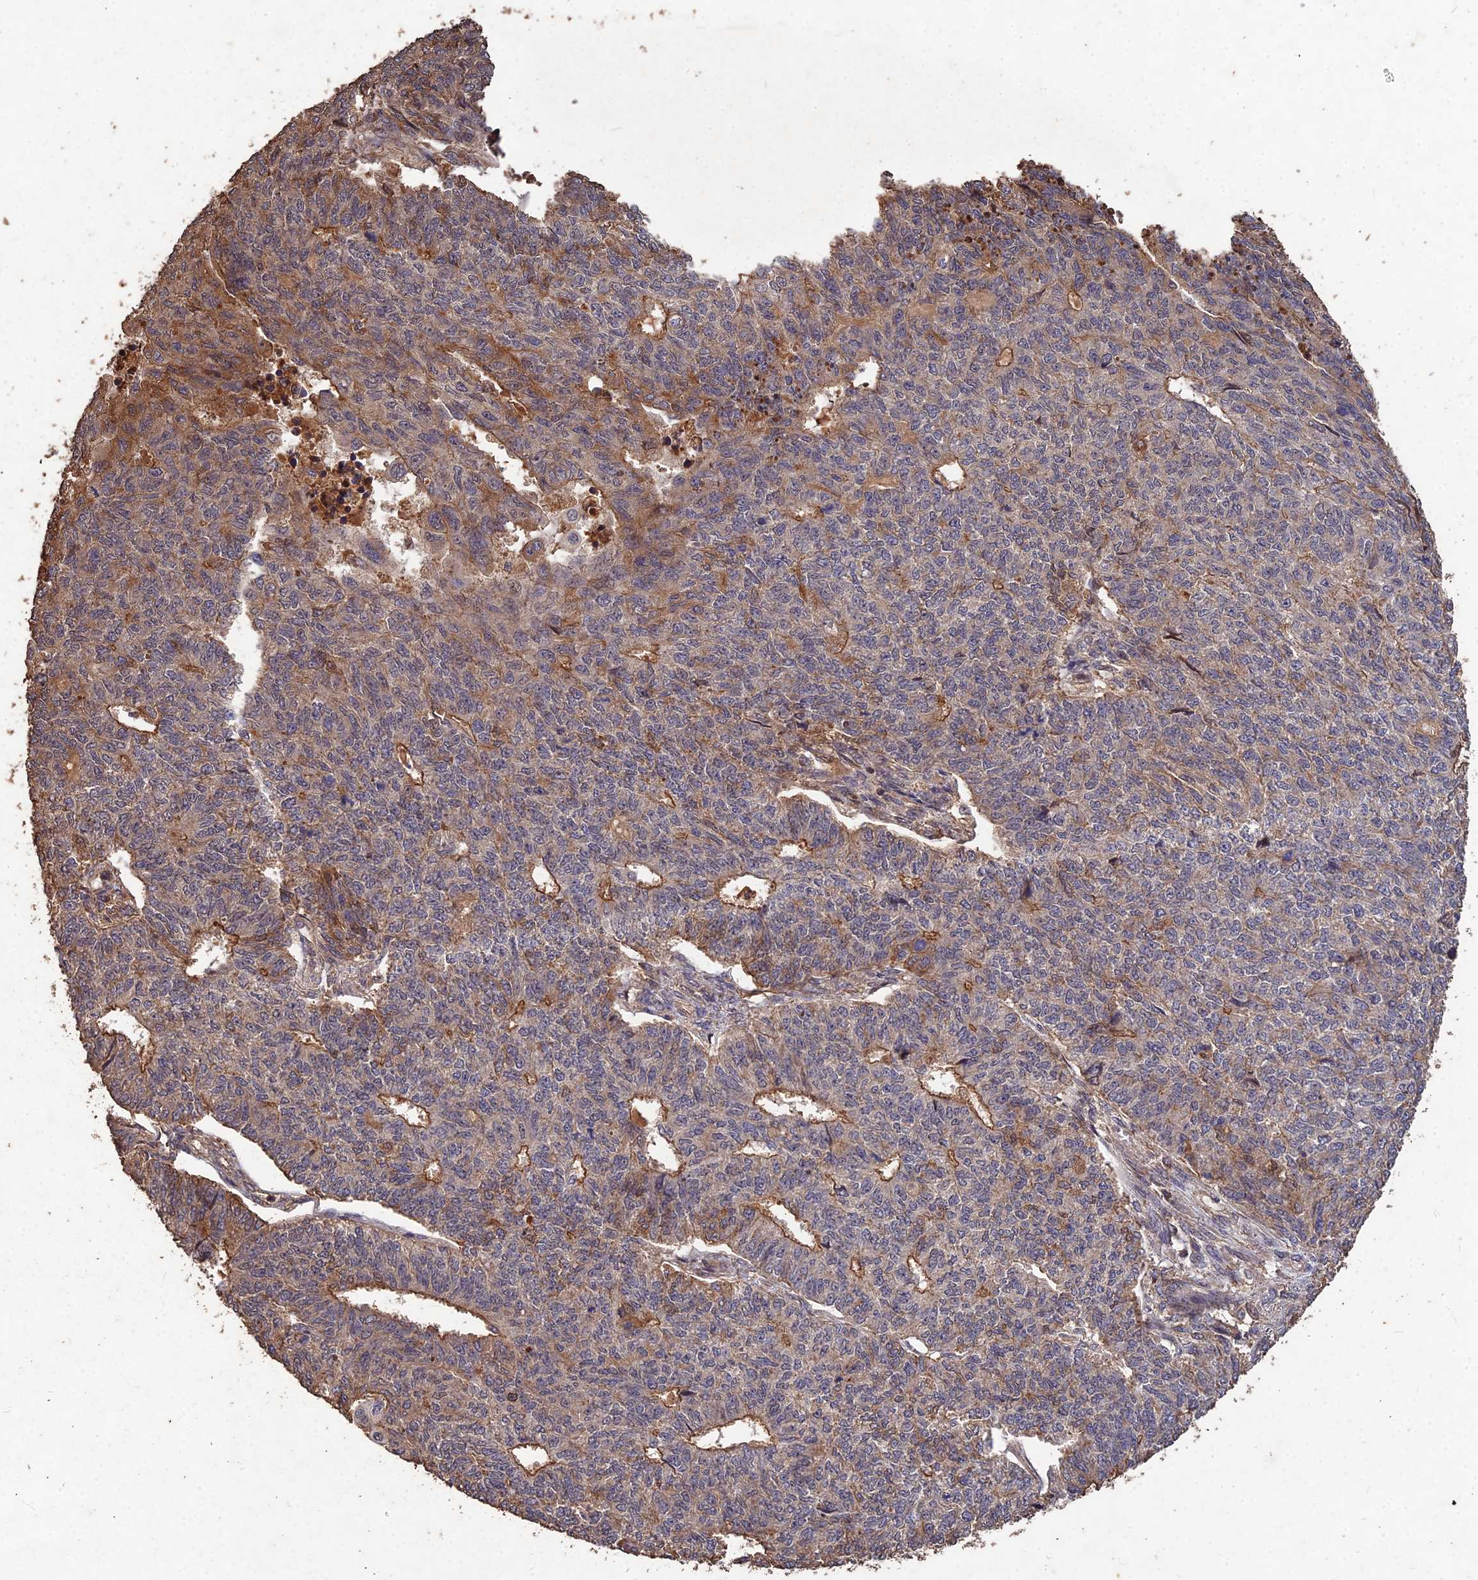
{"staining": {"intensity": "moderate", "quantity": "25%-75%", "location": "cytoplasmic/membranous"}, "tissue": "endometrial cancer", "cell_type": "Tumor cells", "image_type": "cancer", "snomed": [{"axis": "morphology", "description": "Adenocarcinoma, NOS"}, {"axis": "topography", "description": "Endometrium"}], "caption": "Endometrial cancer (adenocarcinoma) was stained to show a protein in brown. There is medium levels of moderate cytoplasmic/membranous positivity in approximately 25%-75% of tumor cells. The staining is performed using DAB brown chromogen to label protein expression. The nuclei are counter-stained blue using hematoxylin.", "gene": "SYMPK", "patient": {"sex": "female", "age": 32}}